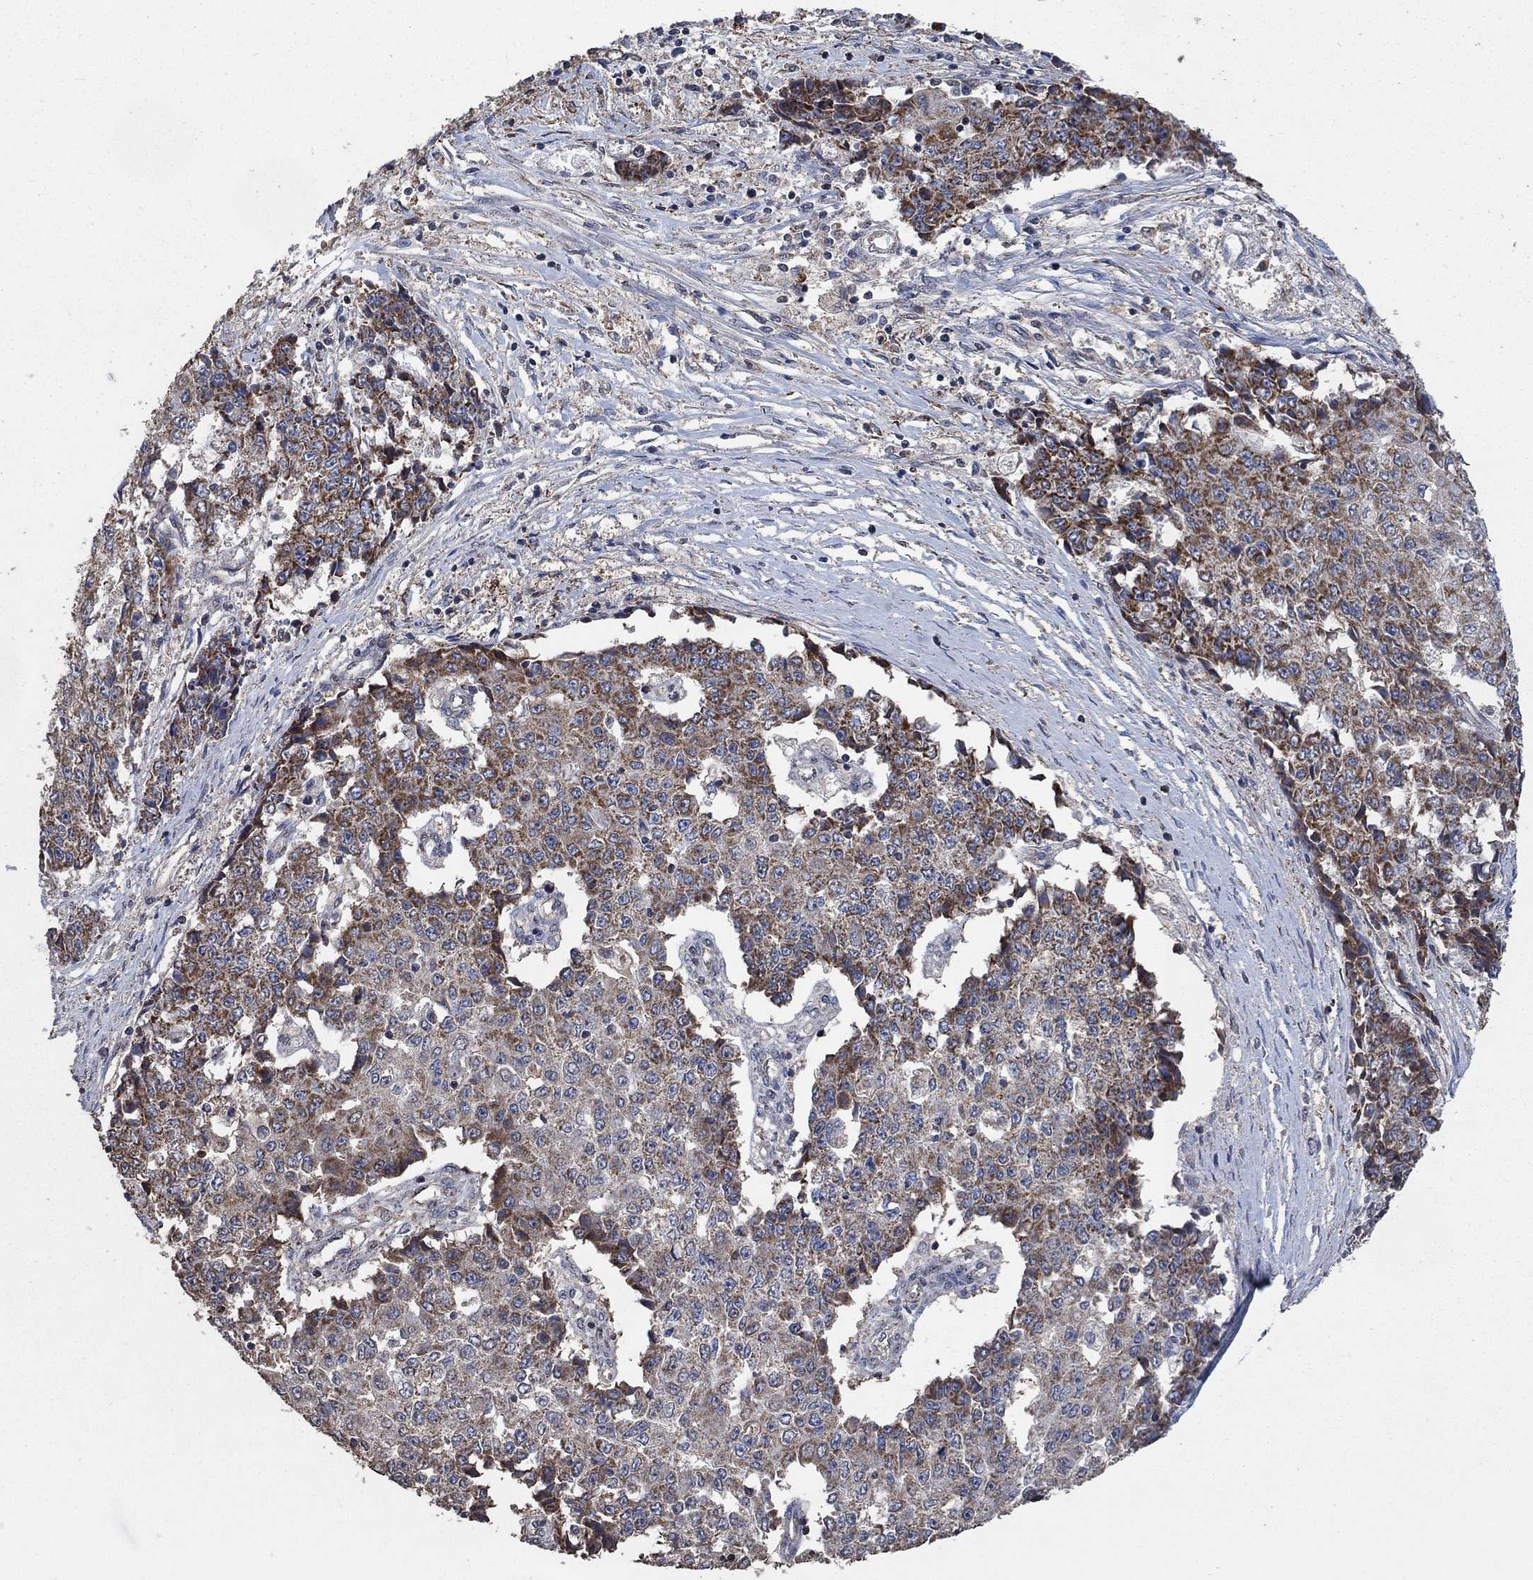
{"staining": {"intensity": "strong", "quantity": "<25%", "location": "cytoplasmic/membranous"}, "tissue": "ovarian cancer", "cell_type": "Tumor cells", "image_type": "cancer", "snomed": [{"axis": "morphology", "description": "Carcinoma, endometroid"}, {"axis": "topography", "description": "Ovary"}], "caption": "A brown stain highlights strong cytoplasmic/membranous staining of a protein in human ovarian endometroid carcinoma tumor cells. The staining was performed using DAB to visualize the protein expression in brown, while the nuclei were stained in blue with hematoxylin (Magnification: 20x).", "gene": "MRPS24", "patient": {"sex": "female", "age": 42}}